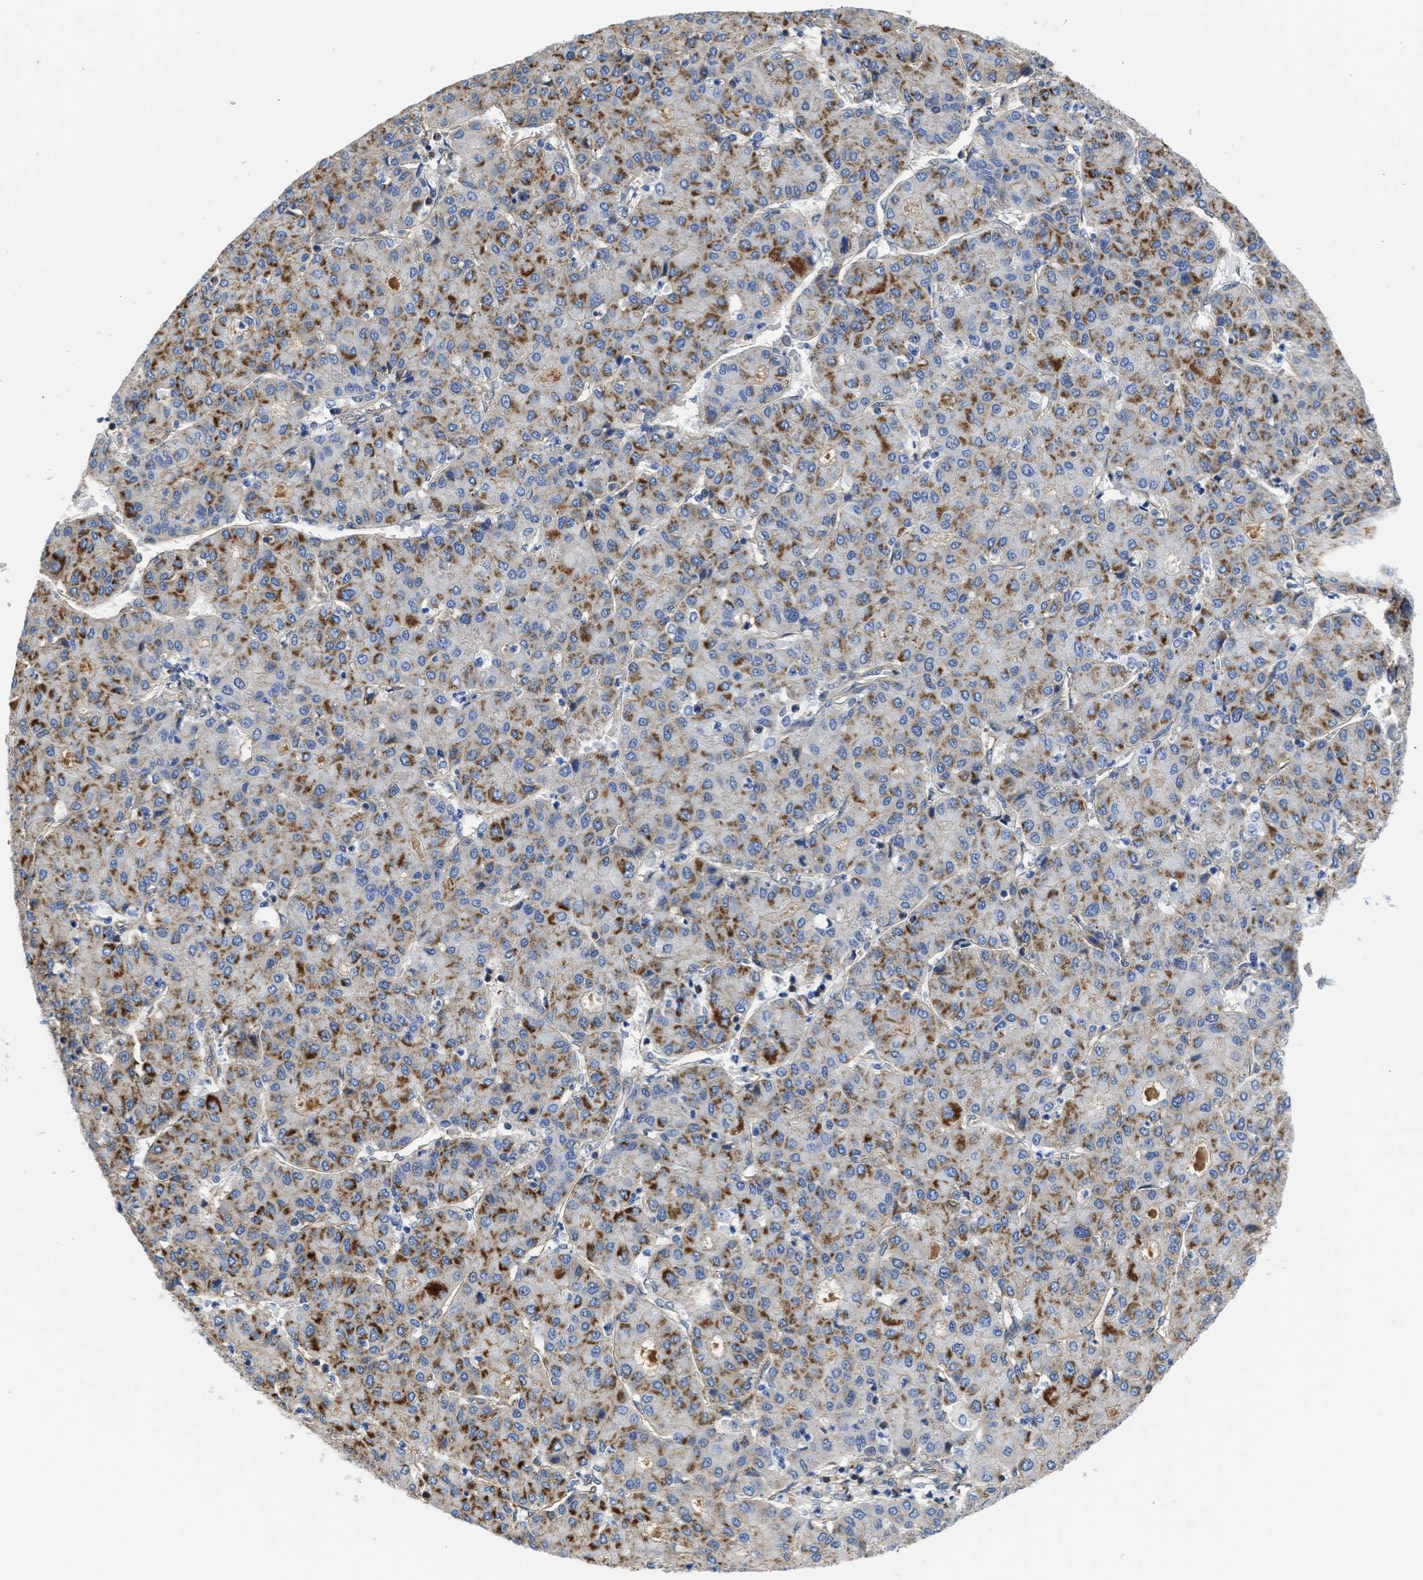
{"staining": {"intensity": "moderate", "quantity": "25%-75%", "location": "cytoplasmic/membranous"}, "tissue": "liver cancer", "cell_type": "Tumor cells", "image_type": "cancer", "snomed": [{"axis": "morphology", "description": "Carcinoma, Hepatocellular, NOS"}, {"axis": "topography", "description": "Liver"}], "caption": "Protein analysis of liver cancer tissue shows moderate cytoplasmic/membranous expression in approximately 25%-75% of tumor cells.", "gene": "MAS1L", "patient": {"sex": "male", "age": 65}}